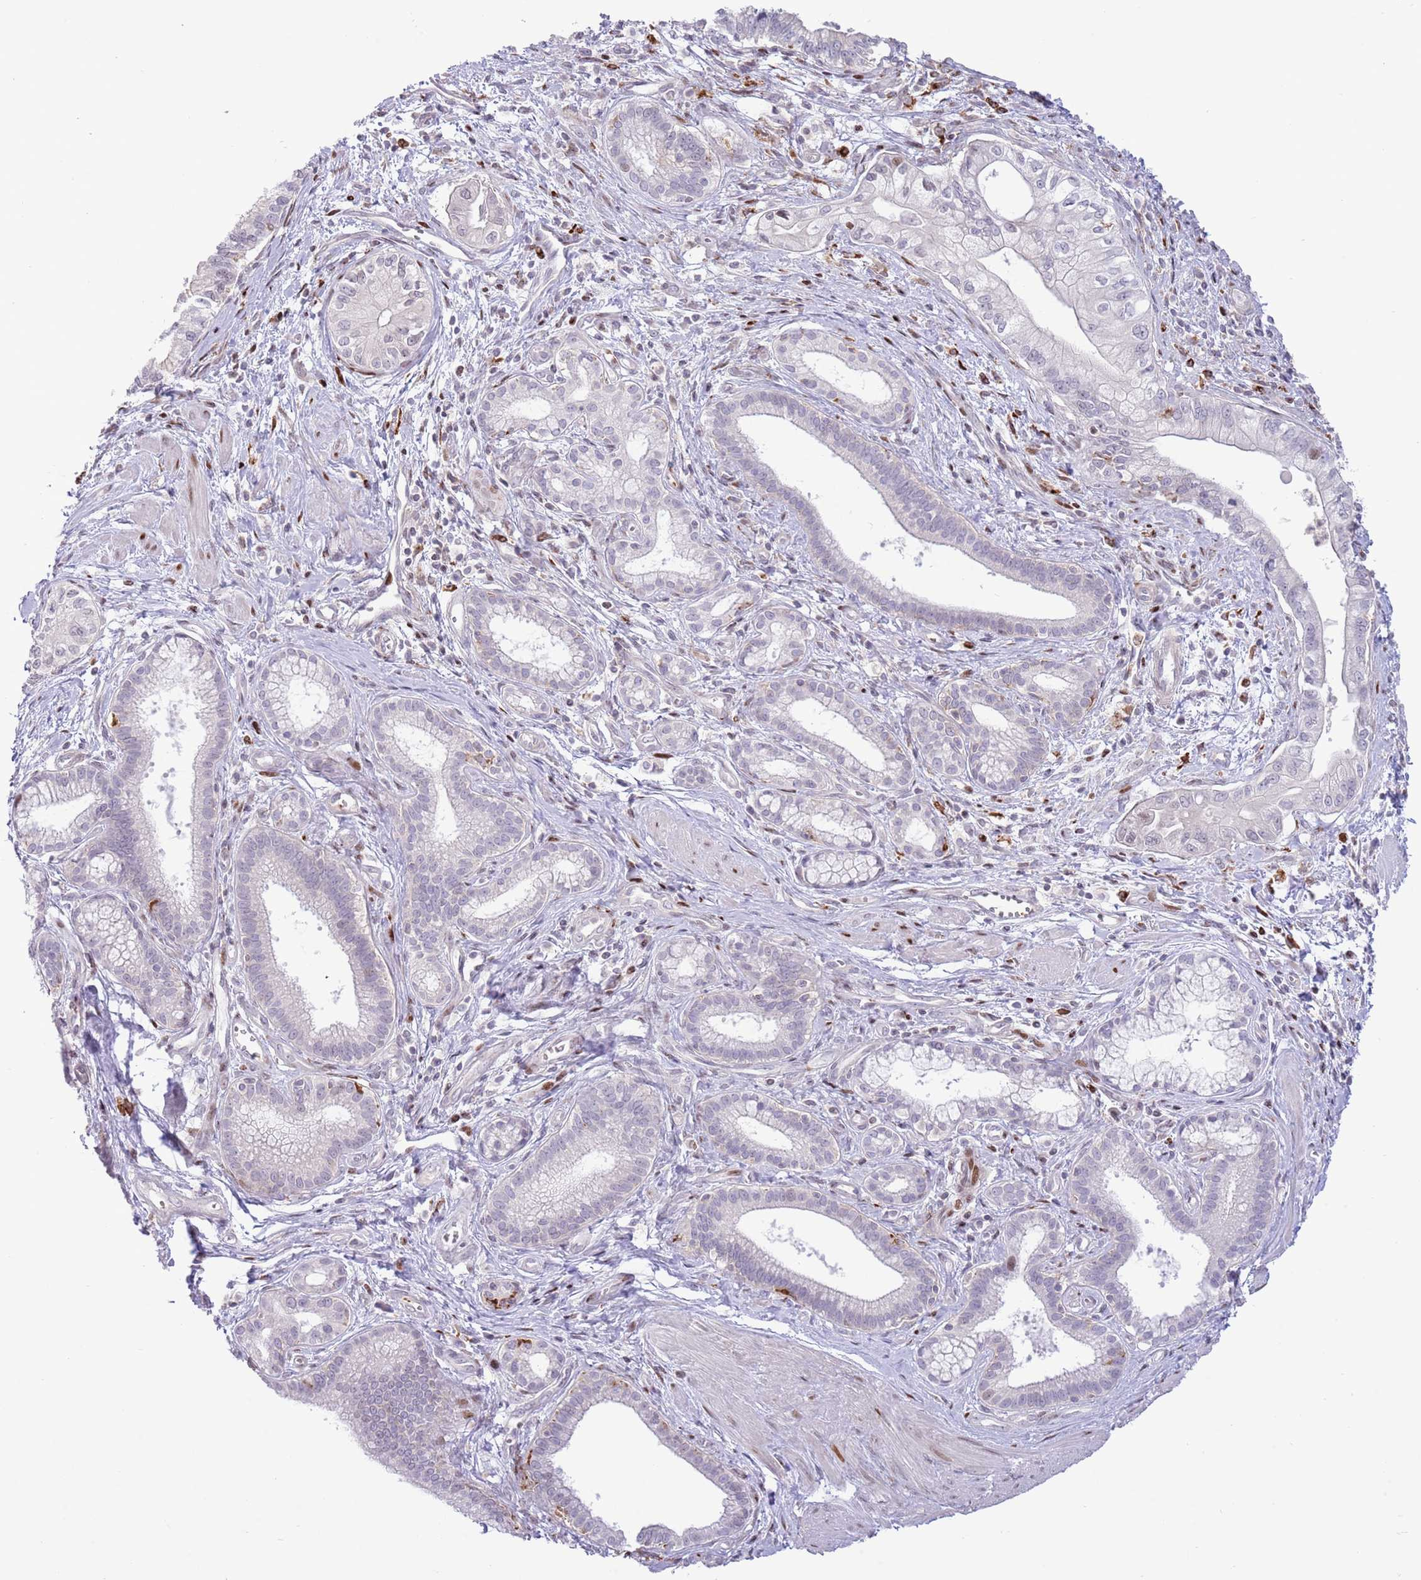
{"staining": {"intensity": "moderate", "quantity": "<25%", "location": "nuclear"}, "tissue": "pancreatic cancer", "cell_type": "Tumor cells", "image_type": "cancer", "snomed": [{"axis": "morphology", "description": "Adenocarcinoma, NOS"}, {"axis": "topography", "description": "Pancreas"}], "caption": "There is low levels of moderate nuclear positivity in tumor cells of adenocarcinoma (pancreatic), as demonstrated by immunohistochemical staining (brown color).", "gene": "ANO8", "patient": {"sex": "male", "age": 78}}